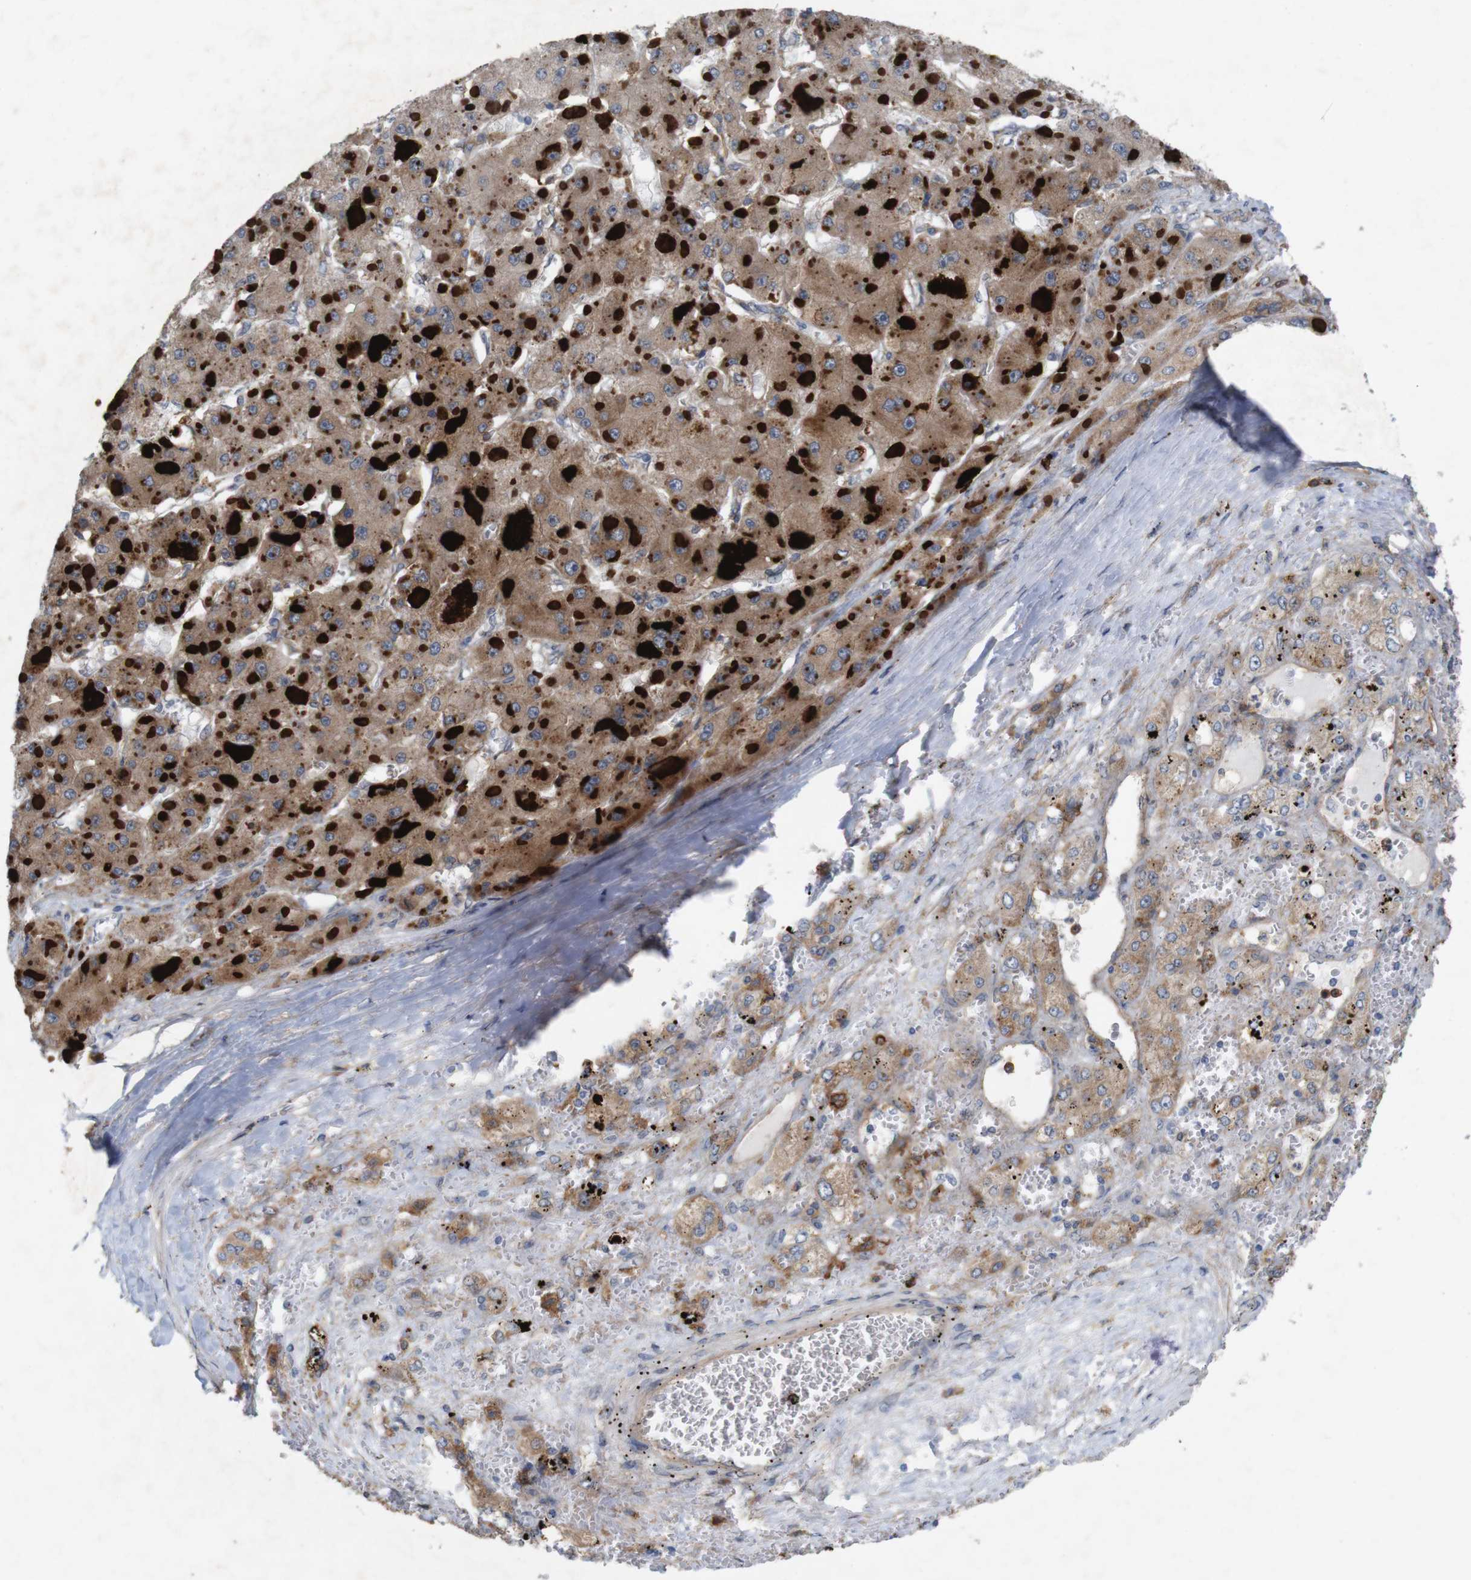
{"staining": {"intensity": "moderate", "quantity": ">75%", "location": "cytoplasmic/membranous"}, "tissue": "liver cancer", "cell_type": "Tumor cells", "image_type": "cancer", "snomed": [{"axis": "morphology", "description": "Carcinoma, Hepatocellular, NOS"}, {"axis": "topography", "description": "Liver"}], "caption": "Immunohistochemistry of liver cancer (hepatocellular carcinoma) shows medium levels of moderate cytoplasmic/membranous expression in about >75% of tumor cells.", "gene": "SIGLEC8", "patient": {"sex": "female", "age": 73}}